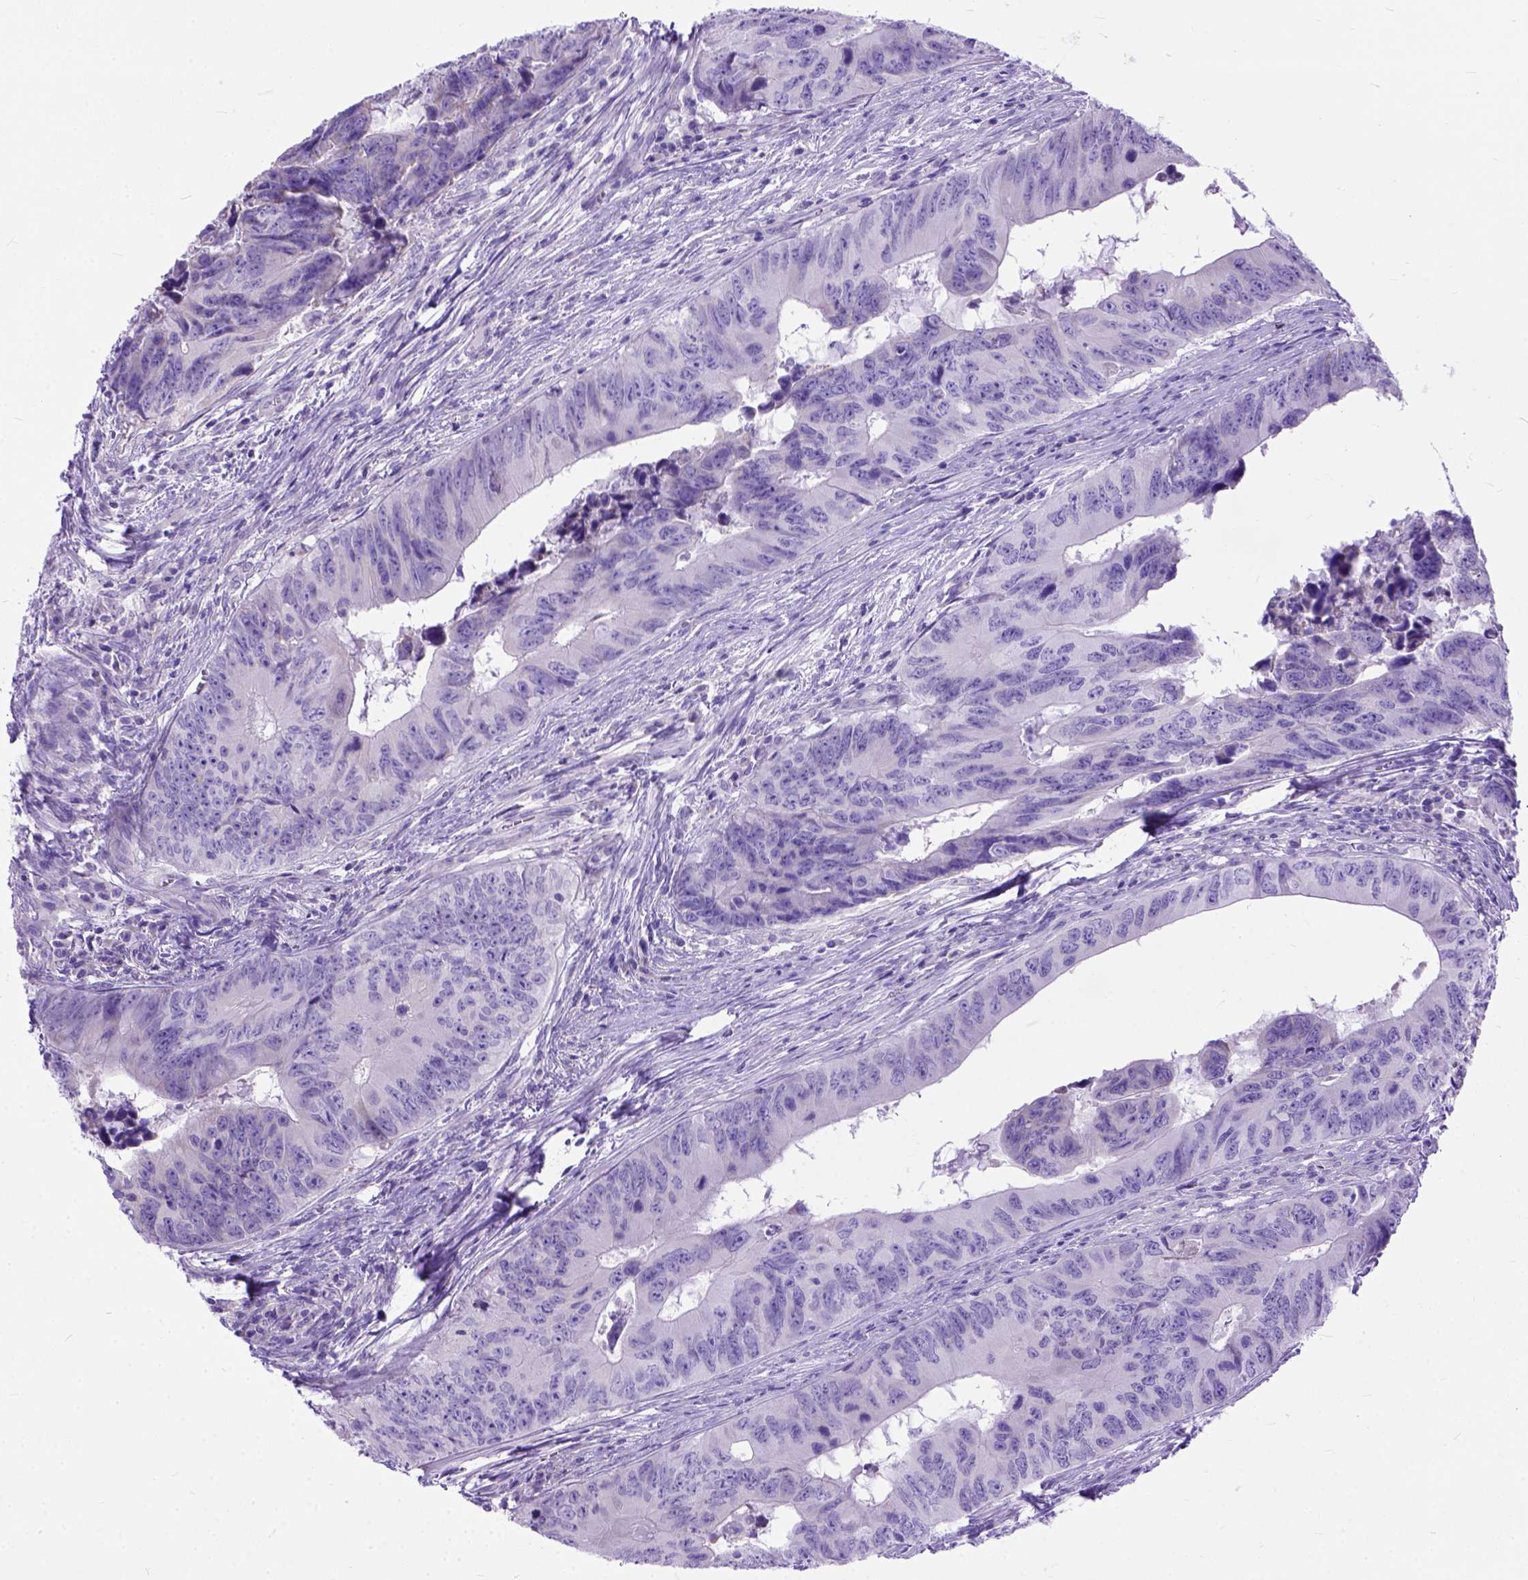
{"staining": {"intensity": "negative", "quantity": "none", "location": "none"}, "tissue": "colorectal cancer", "cell_type": "Tumor cells", "image_type": "cancer", "snomed": [{"axis": "morphology", "description": "Adenocarcinoma, NOS"}, {"axis": "topography", "description": "Colon"}], "caption": "IHC micrograph of colorectal cancer stained for a protein (brown), which exhibits no positivity in tumor cells. (Stains: DAB (3,3'-diaminobenzidine) immunohistochemistry (IHC) with hematoxylin counter stain, Microscopy: brightfield microscopy at high magnification).", "gene": "ODAD3", "patient": {"sex": "female", "age": 82}}